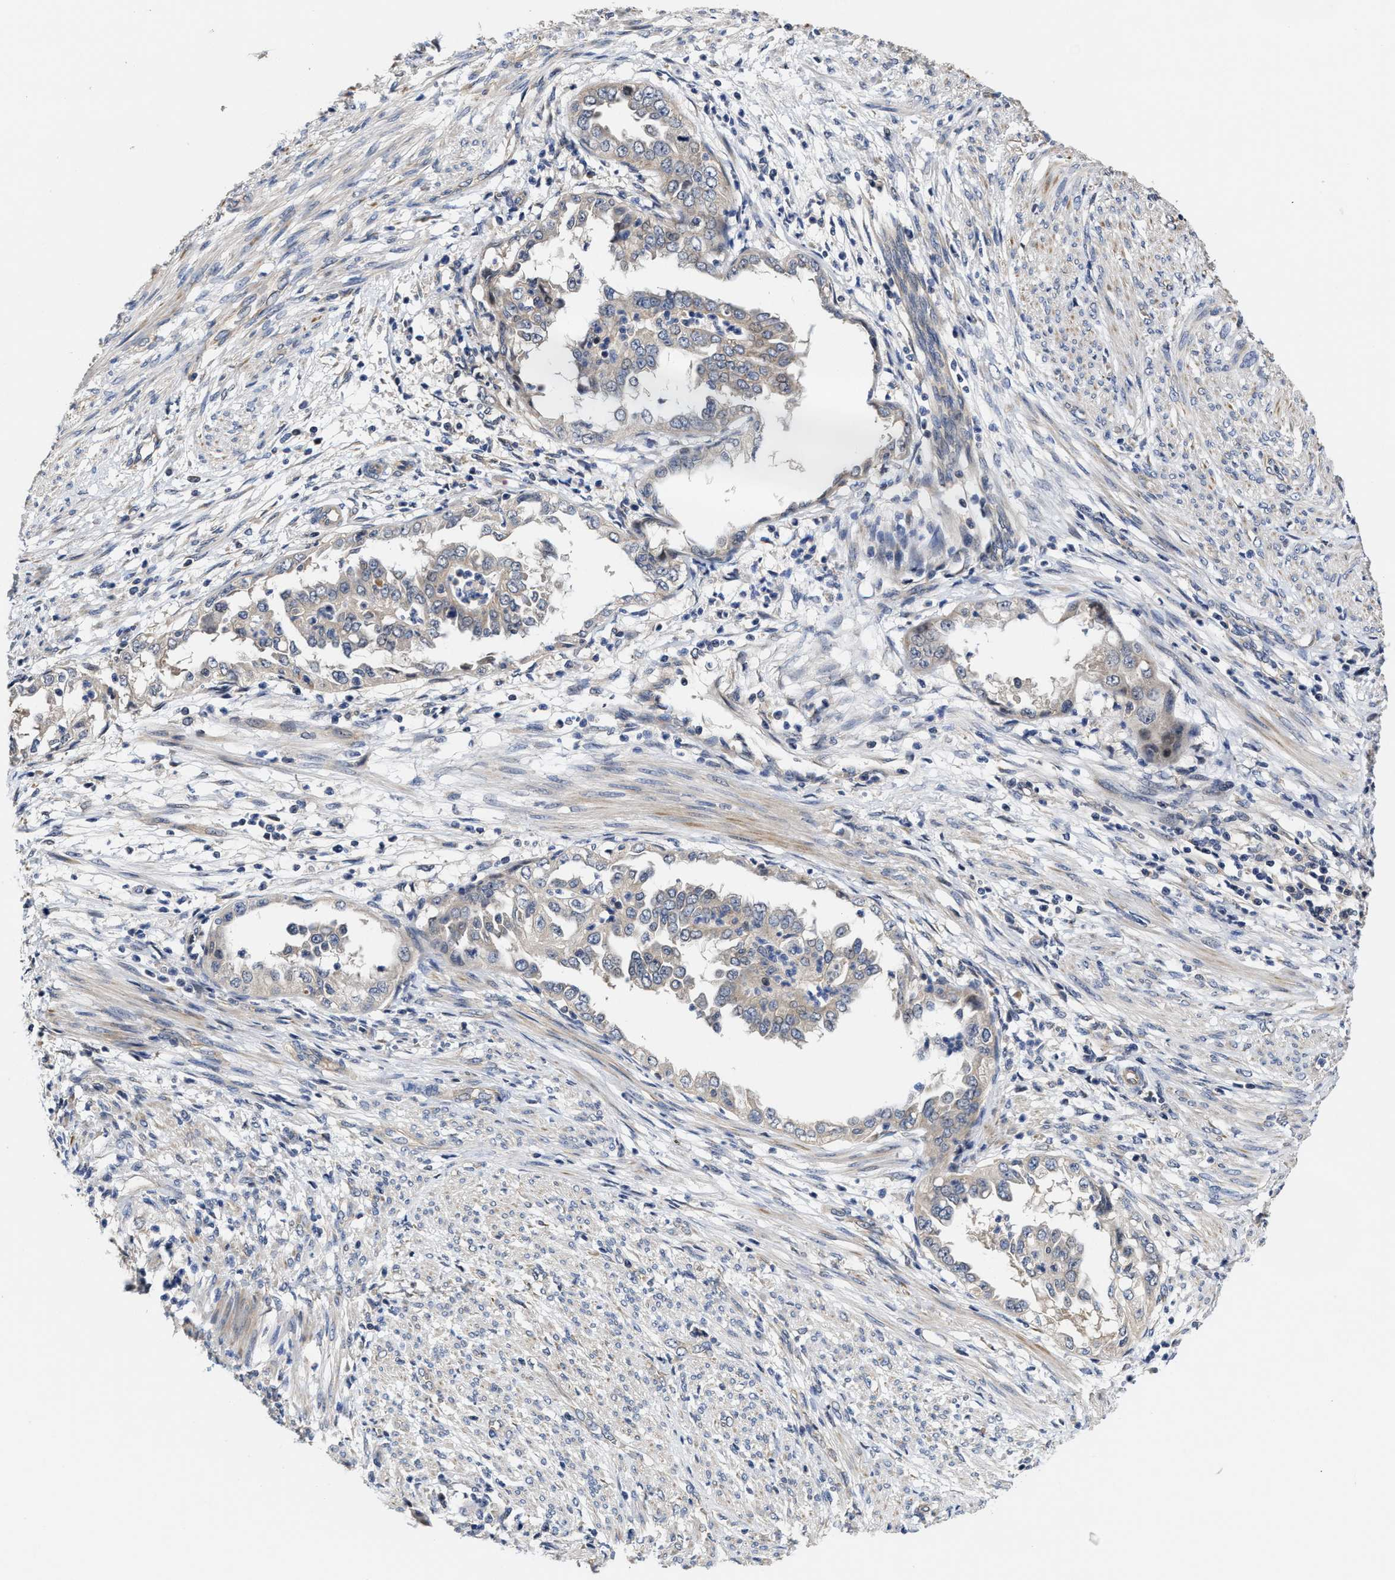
{"staining": {"intensity": "negative", "quantity": "none", "location": "none"}, "tissue": "endometrial cancer", "cell_type": "Tumor cells", "image_type": "cancer", "snomed": [{"axis": "morphology", "description": "Adenocarcinoma, NOS"}, {"axis": "topography", "description": "Endometrium"}], "caption": "Human adenocarcinoma (endometrial) stained for a protein using IHC demonstrates no expression in tumor cells.", "gene": "TRAF6", "patient": {"sex": "female", "age": 85}}